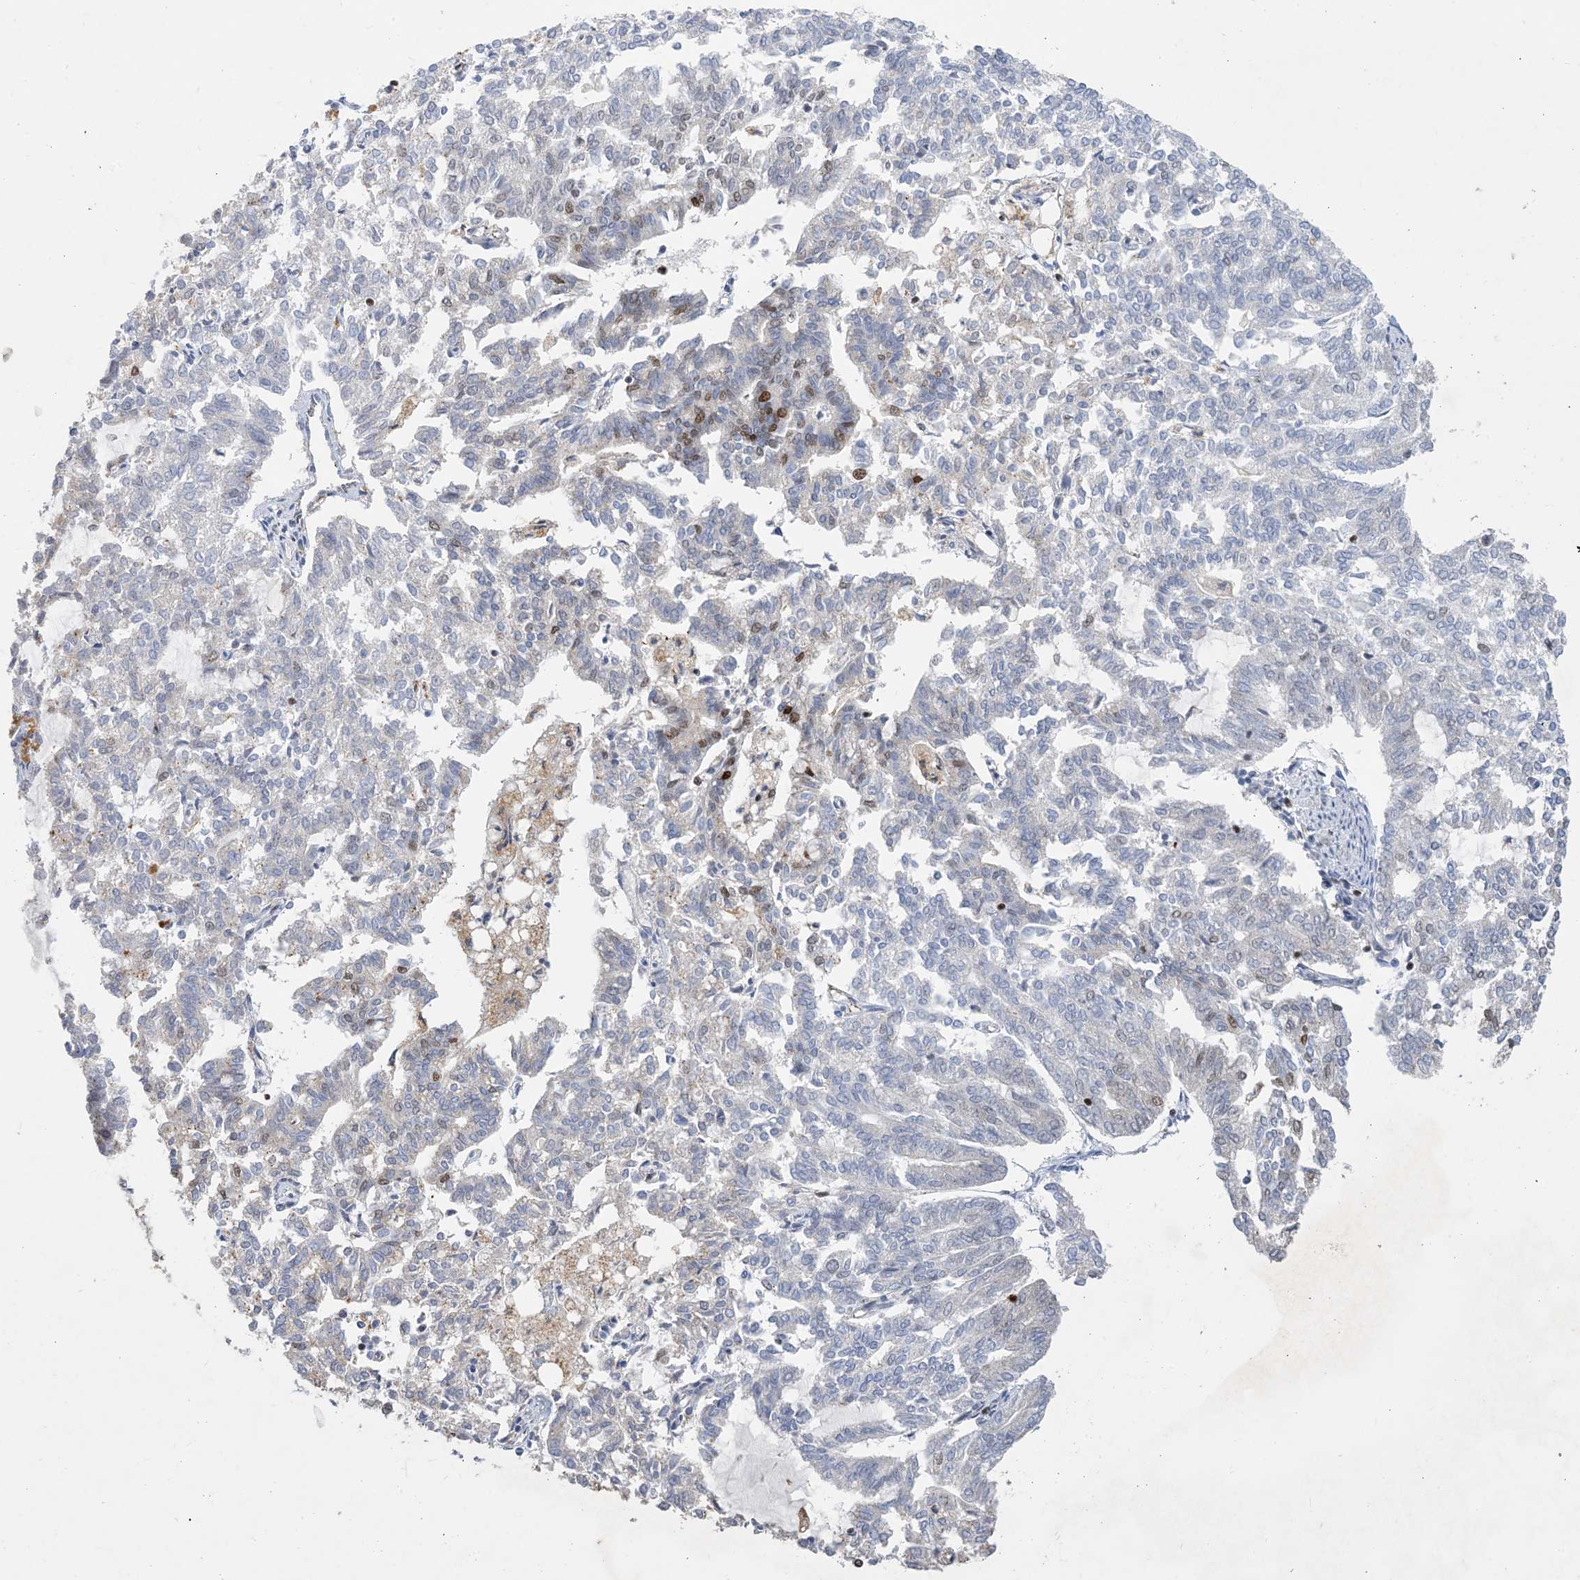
{"staining": {"intensity": "moderate", "quantity": "<25%", "location": "nuclear"}, "tissue": "endometrial cancer", "cell_type": "Tumor cells", "image_type": "cancer", "snomed": [{"axis": "morphology", "description": "Adenocarcinoma, NOS"}, {"axis": "topography", "description": "Endometrium"}], "caption": "Protein staining by IHC demonstrates moderate nuclear positivity in approximately <25% of tumor cells in endometrial adenocarcinoma. Using DAB (brown) and hematoxylin (blue) stains, captured at high magnification using brightfield microscopy.", "gene": "SLC25A53", "patient": {"sex": "female", "age": 79}}